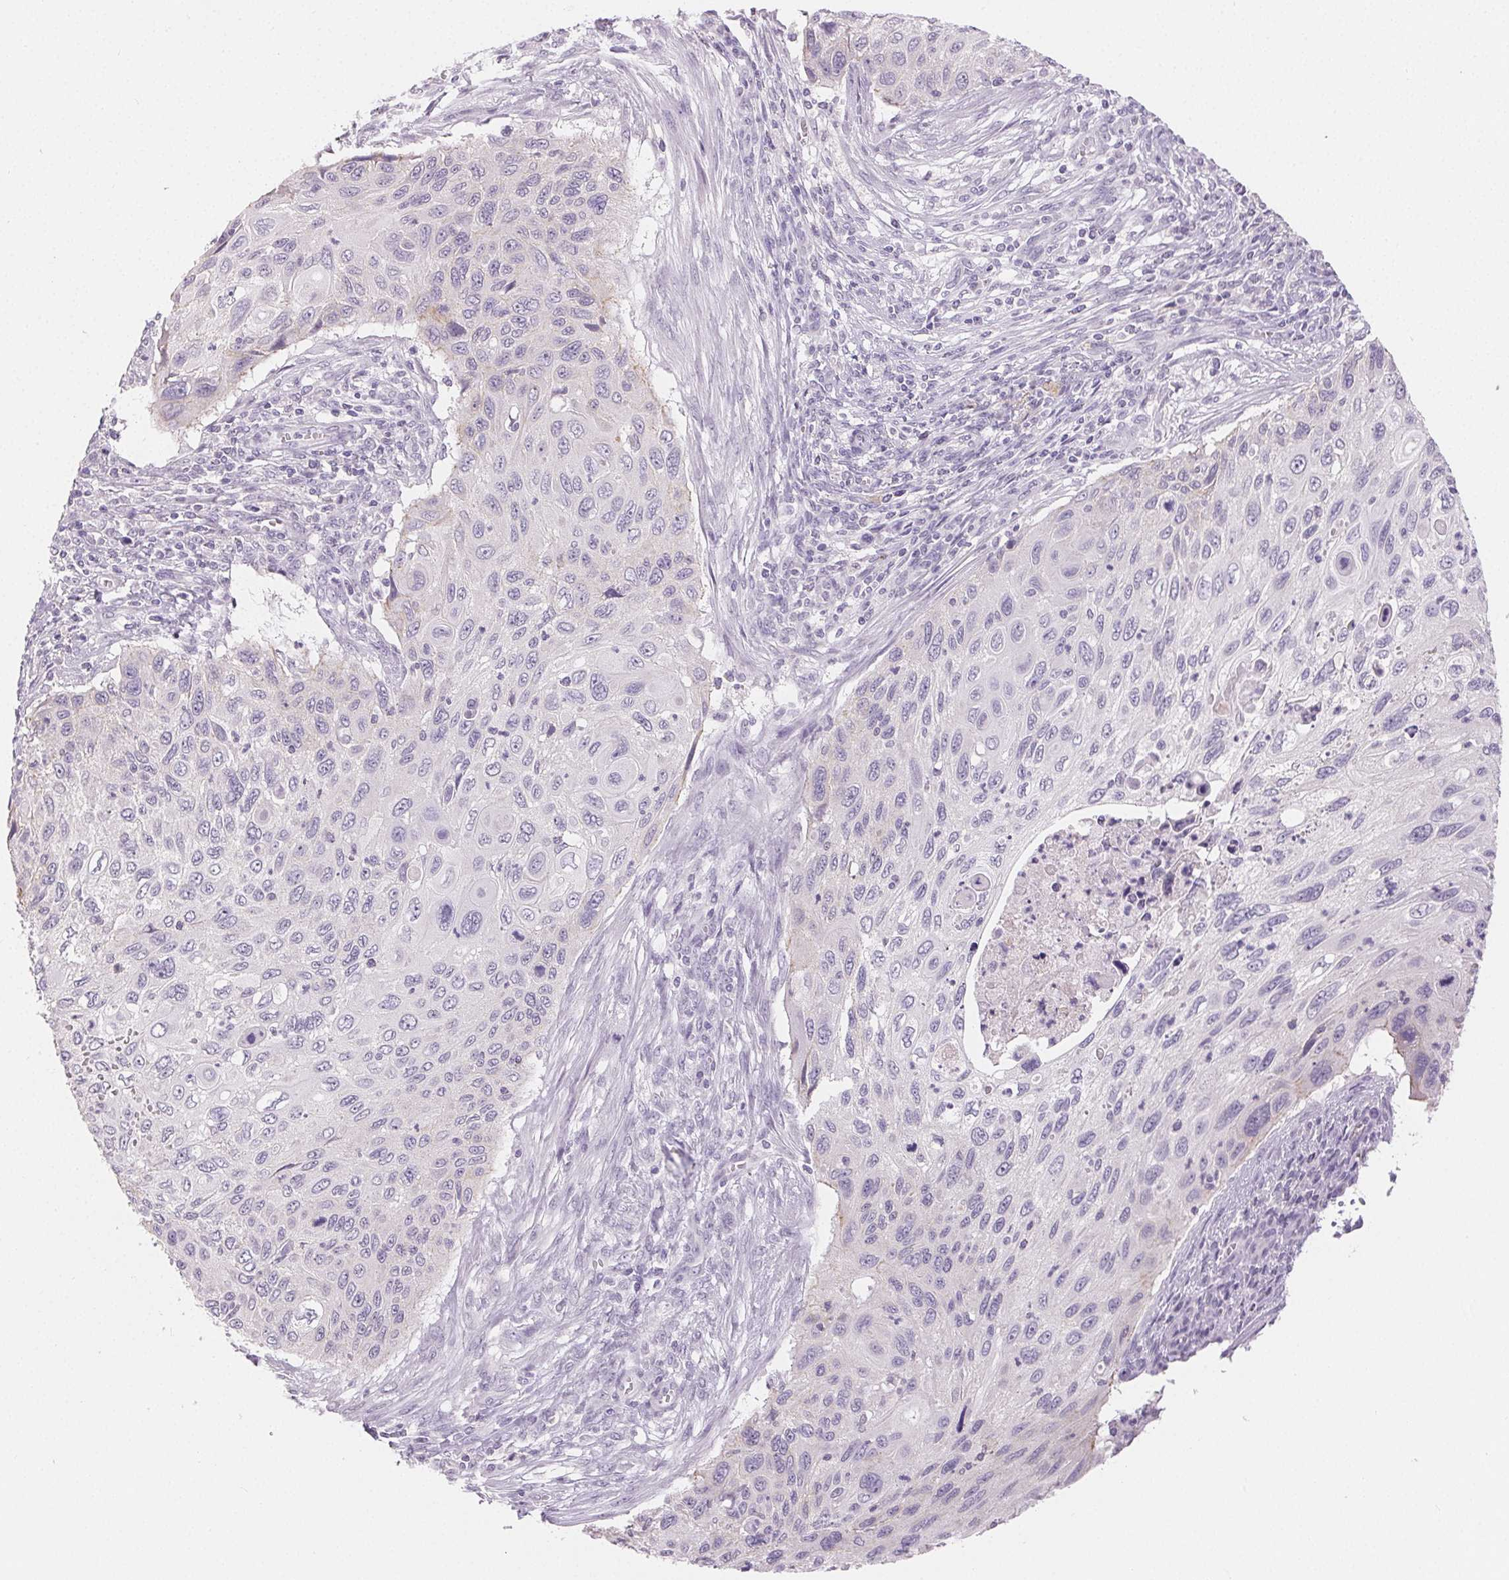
{"staining": {"intensity": "negative", "quantity": "none", "location": "none"}, "tissue": "cervical cancer", "cell_type": "Tumor cells", "image_type": "cancer", "snomed": [{"axis": "morphology", "description": "Squamous cell carcinoma, NOS"}, {"axis": "topography", "description": "Cervix"}], "caption": "There is no significant expression in tumor cells of cervical cancer.", "gene": "SFTPD", "patient": {"sex": "female", "age": 70}}